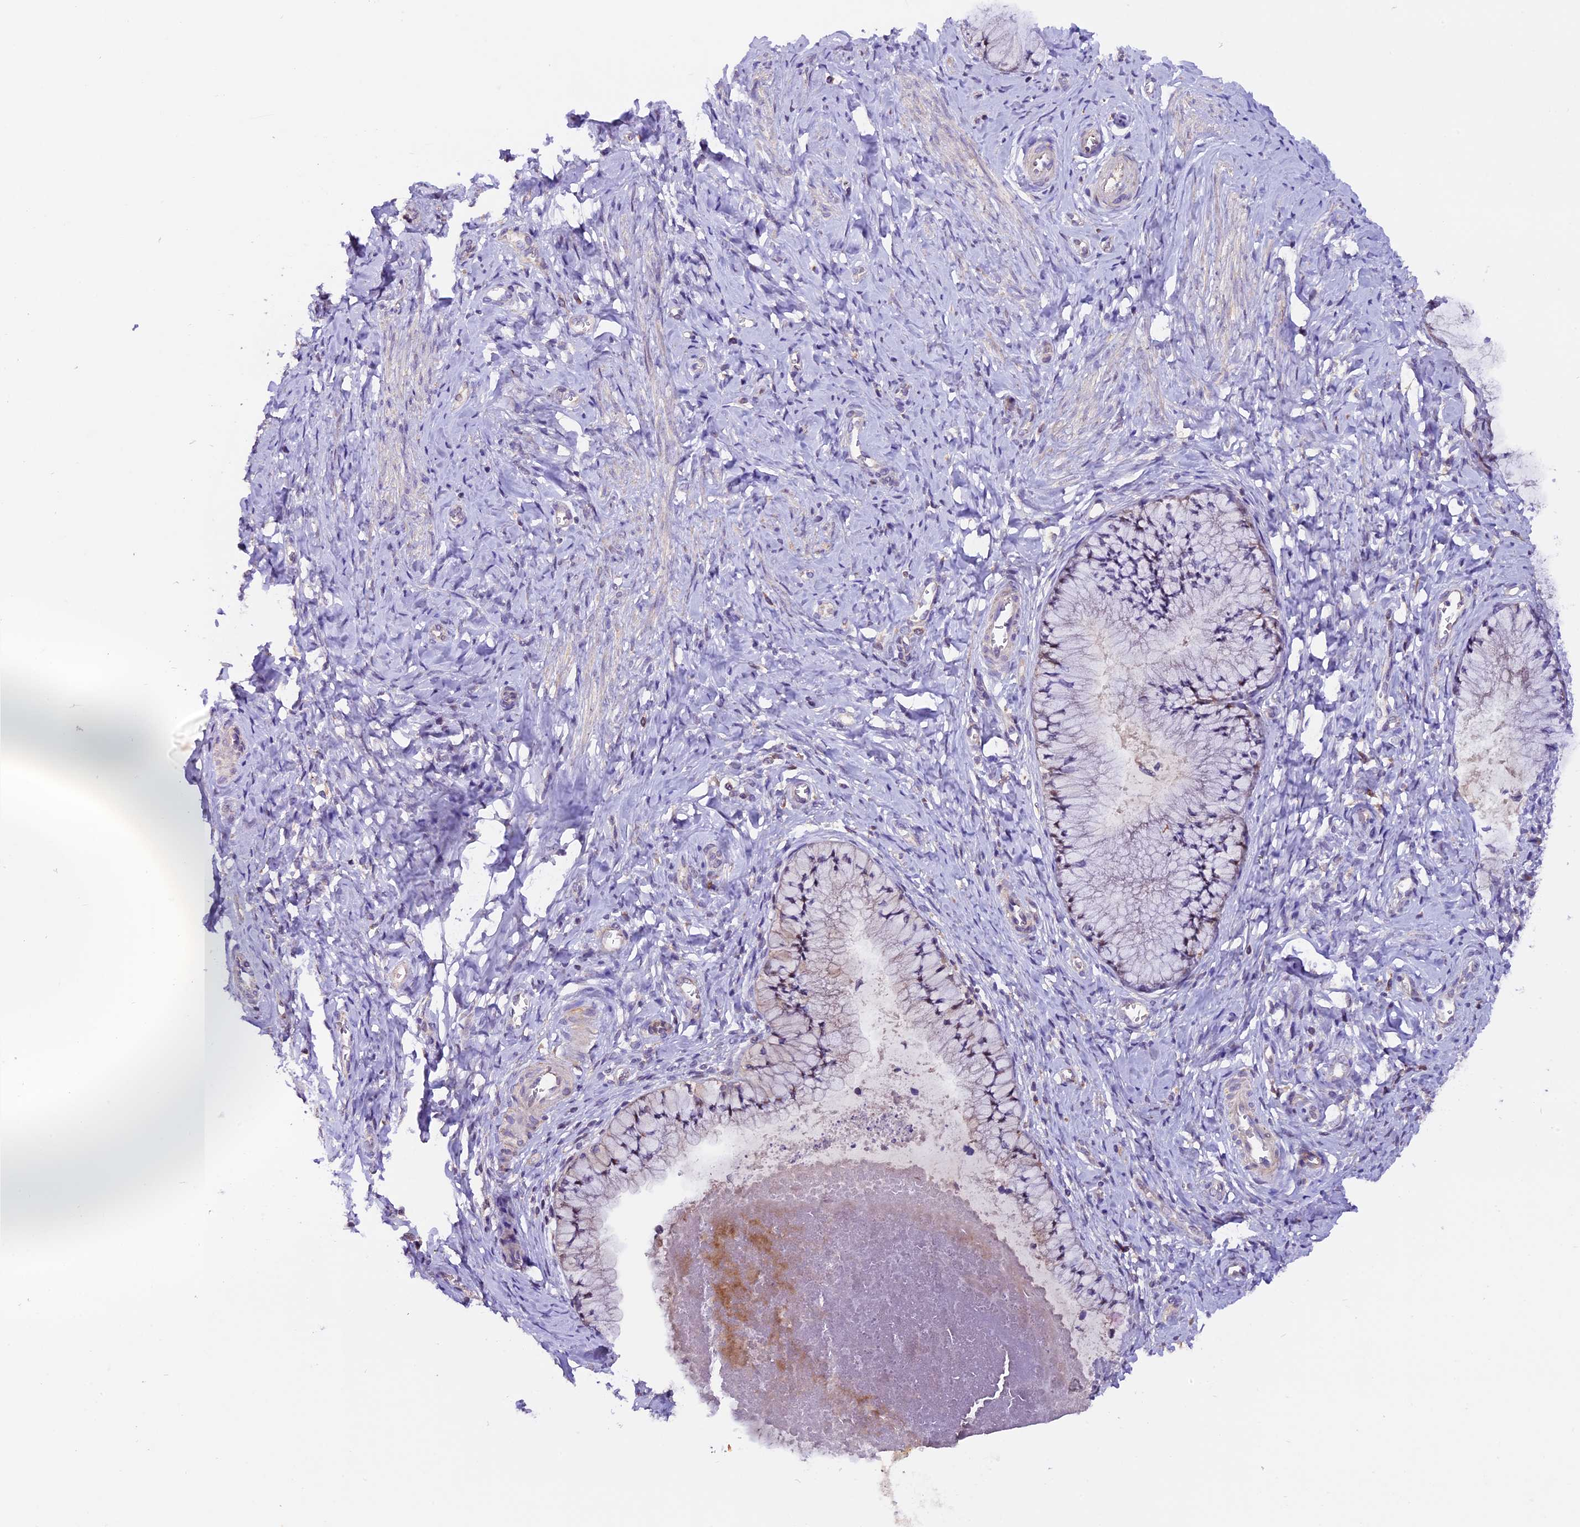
{"staining": {"intensity": "negative", "quantity": "none", "location": "none"}, "tissue": "cervix", "cell_type": "Glandular cells", "image_type": "normal", "snomed": [{"axis": "morphology", "description": "Normal tissue, NOS"}, {"axis": "topography", "description": "Cervix"}], "caption": "Histopathology image shows no protein expression in glandular cells of normal cervix.", "gene": "DDX28", "patient": {"sex": "female", "age": 42}}